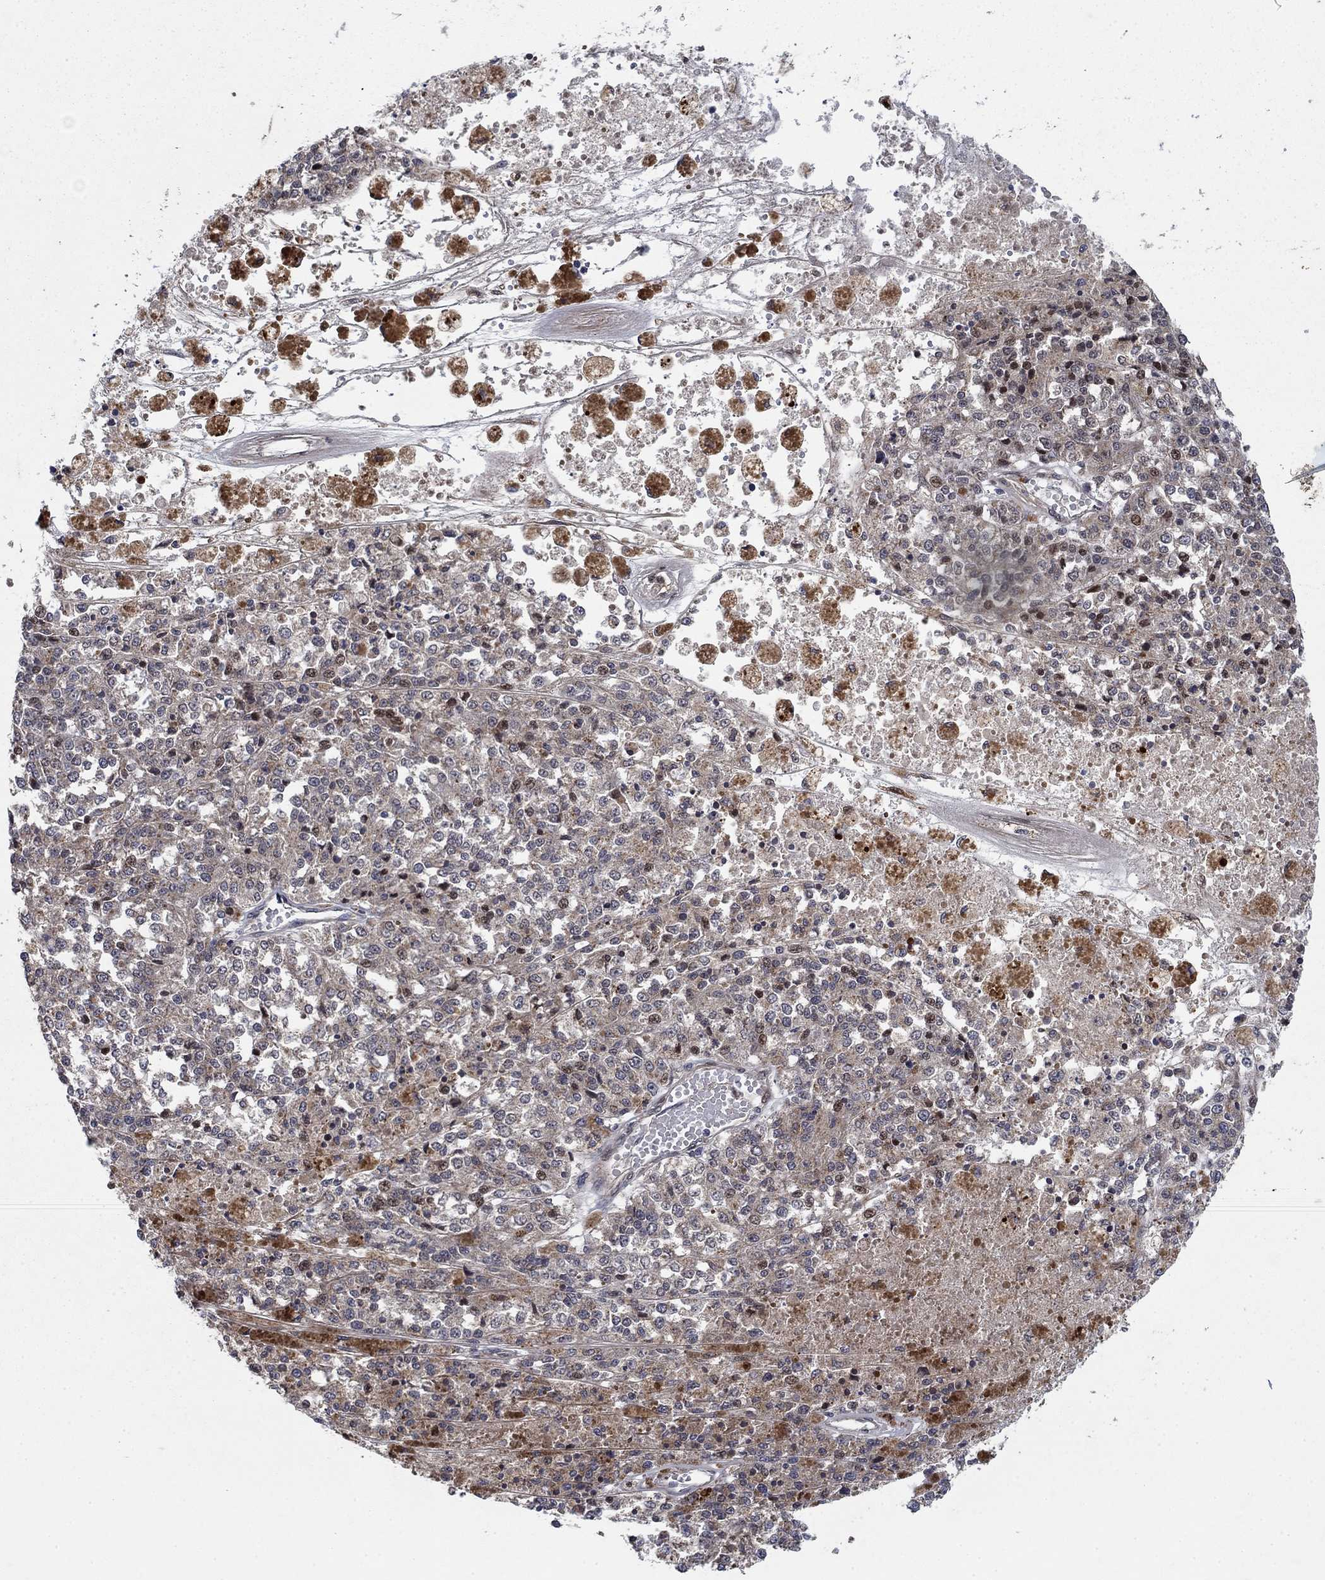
{"staining": {"intensity": "moderate", "quantity": "<25%", "location": "nuclear"}, "tissue": "melanoma", "cell_type": "Tumor cells", "image_type": "cancer", "snomed": [{"axis": "morphology", "description": "Malignant melanoma, Metastatic site"}, {"axis": "topography", "description": "Lymph node"}], "caption": "A photomicrograph showing moderate nuclear staining in about <25% of tumor cells in melanoma, as visualized by brown immunohistochemical staining.", "gene": "PRICKLE4", "patient": {"sex": "female", "age": 64}}